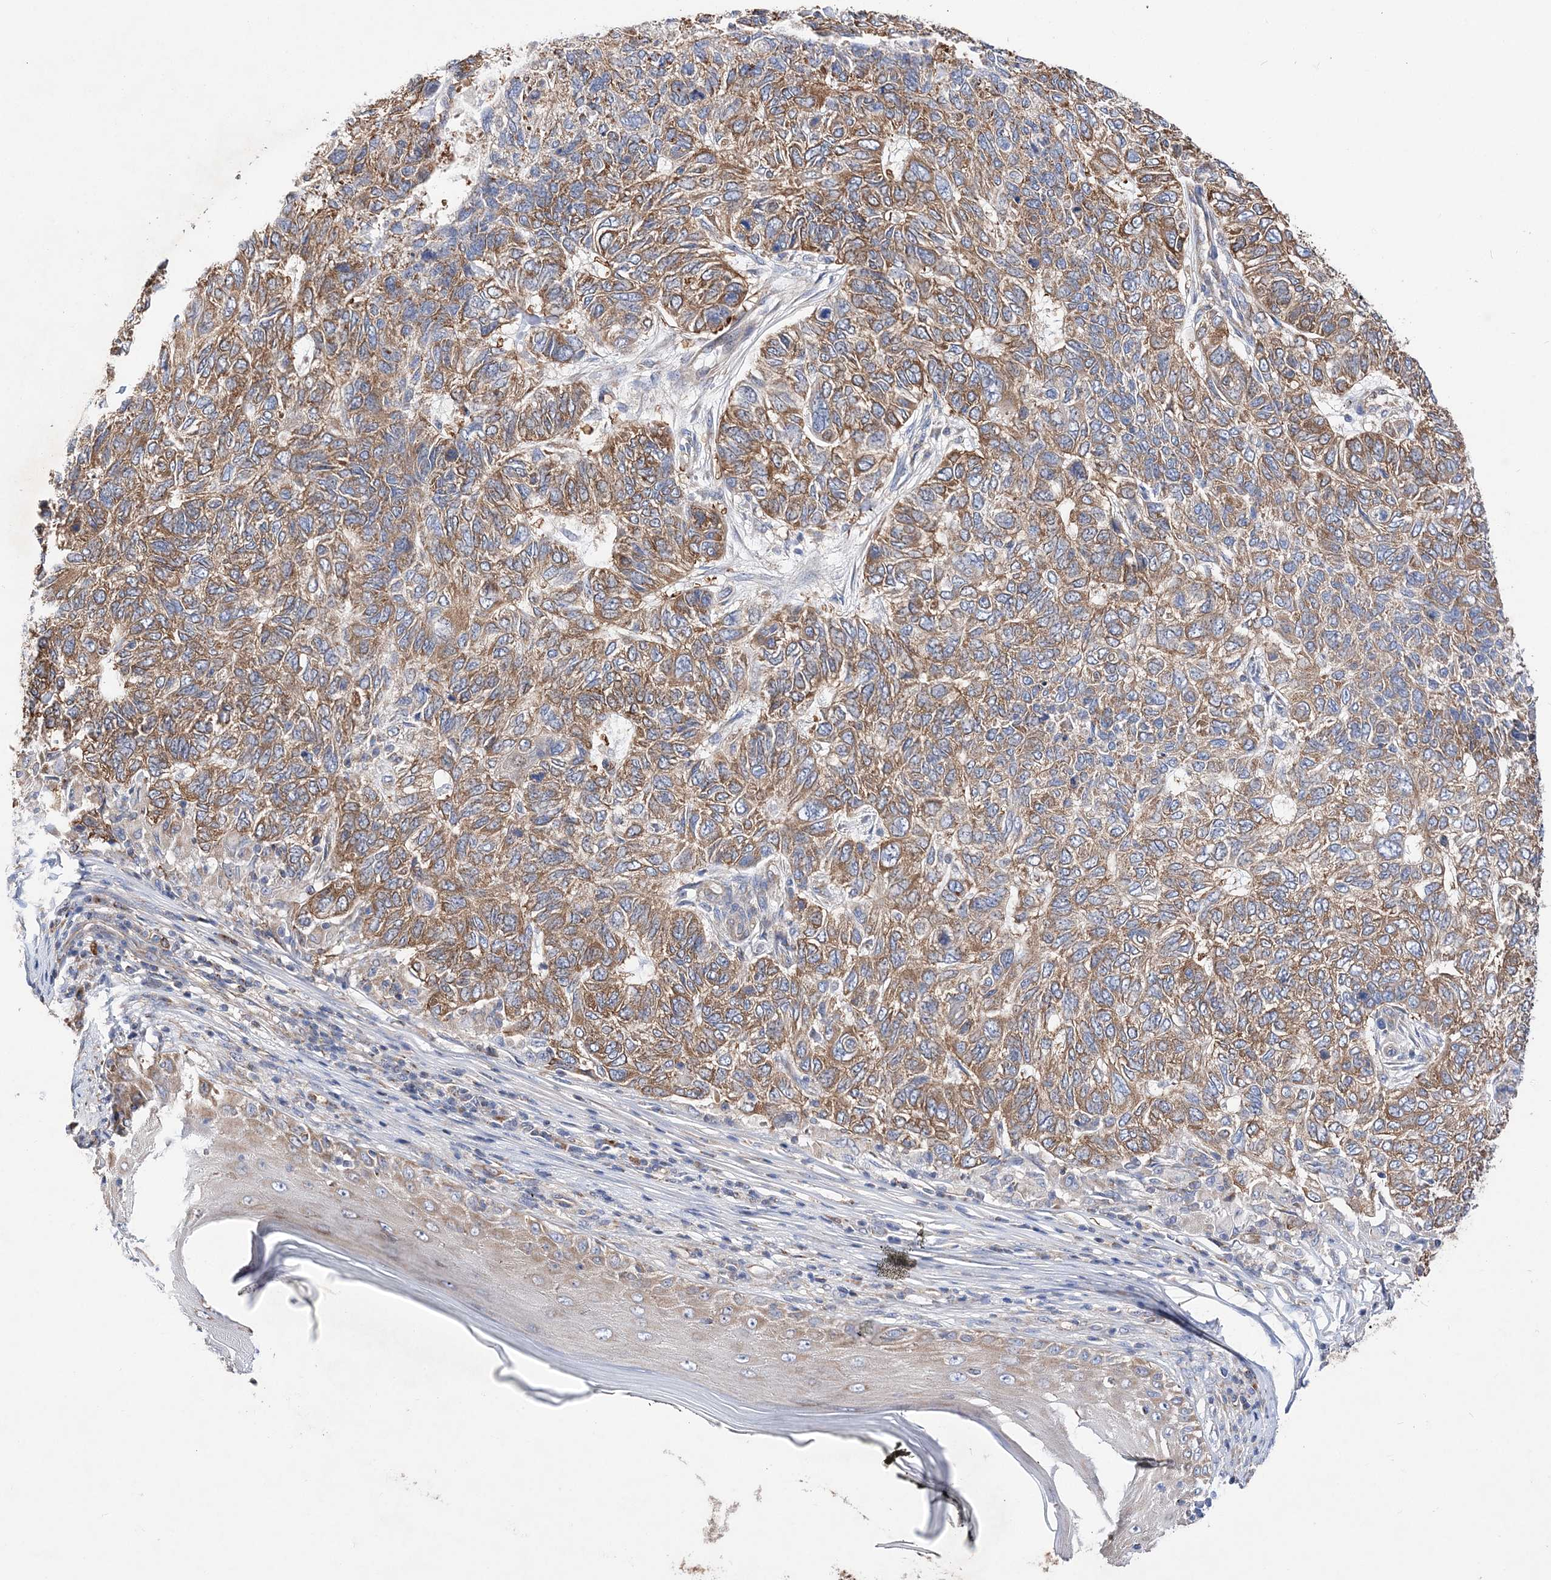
{"staining": {"intensity": "moderate", "quantity": ">75%", "location": "cytoplasmic/membranous"}, "tissue": "skin cancer", "cell_type": "Tumor cells", "image_type": "cancer", "snomed": [{"axis": "morphology", "description": "Basal cell carcinoma"}, {"axis": "topography", "description": "Skin"}], "caption": "Skin cancer (basal cell carcinoma) stained for a protein reveals moderate cytoplasmic/membranous positivity in tumor cells.", "gene": "JKAMP", "patient": {"sex": "female", "age": 65}}